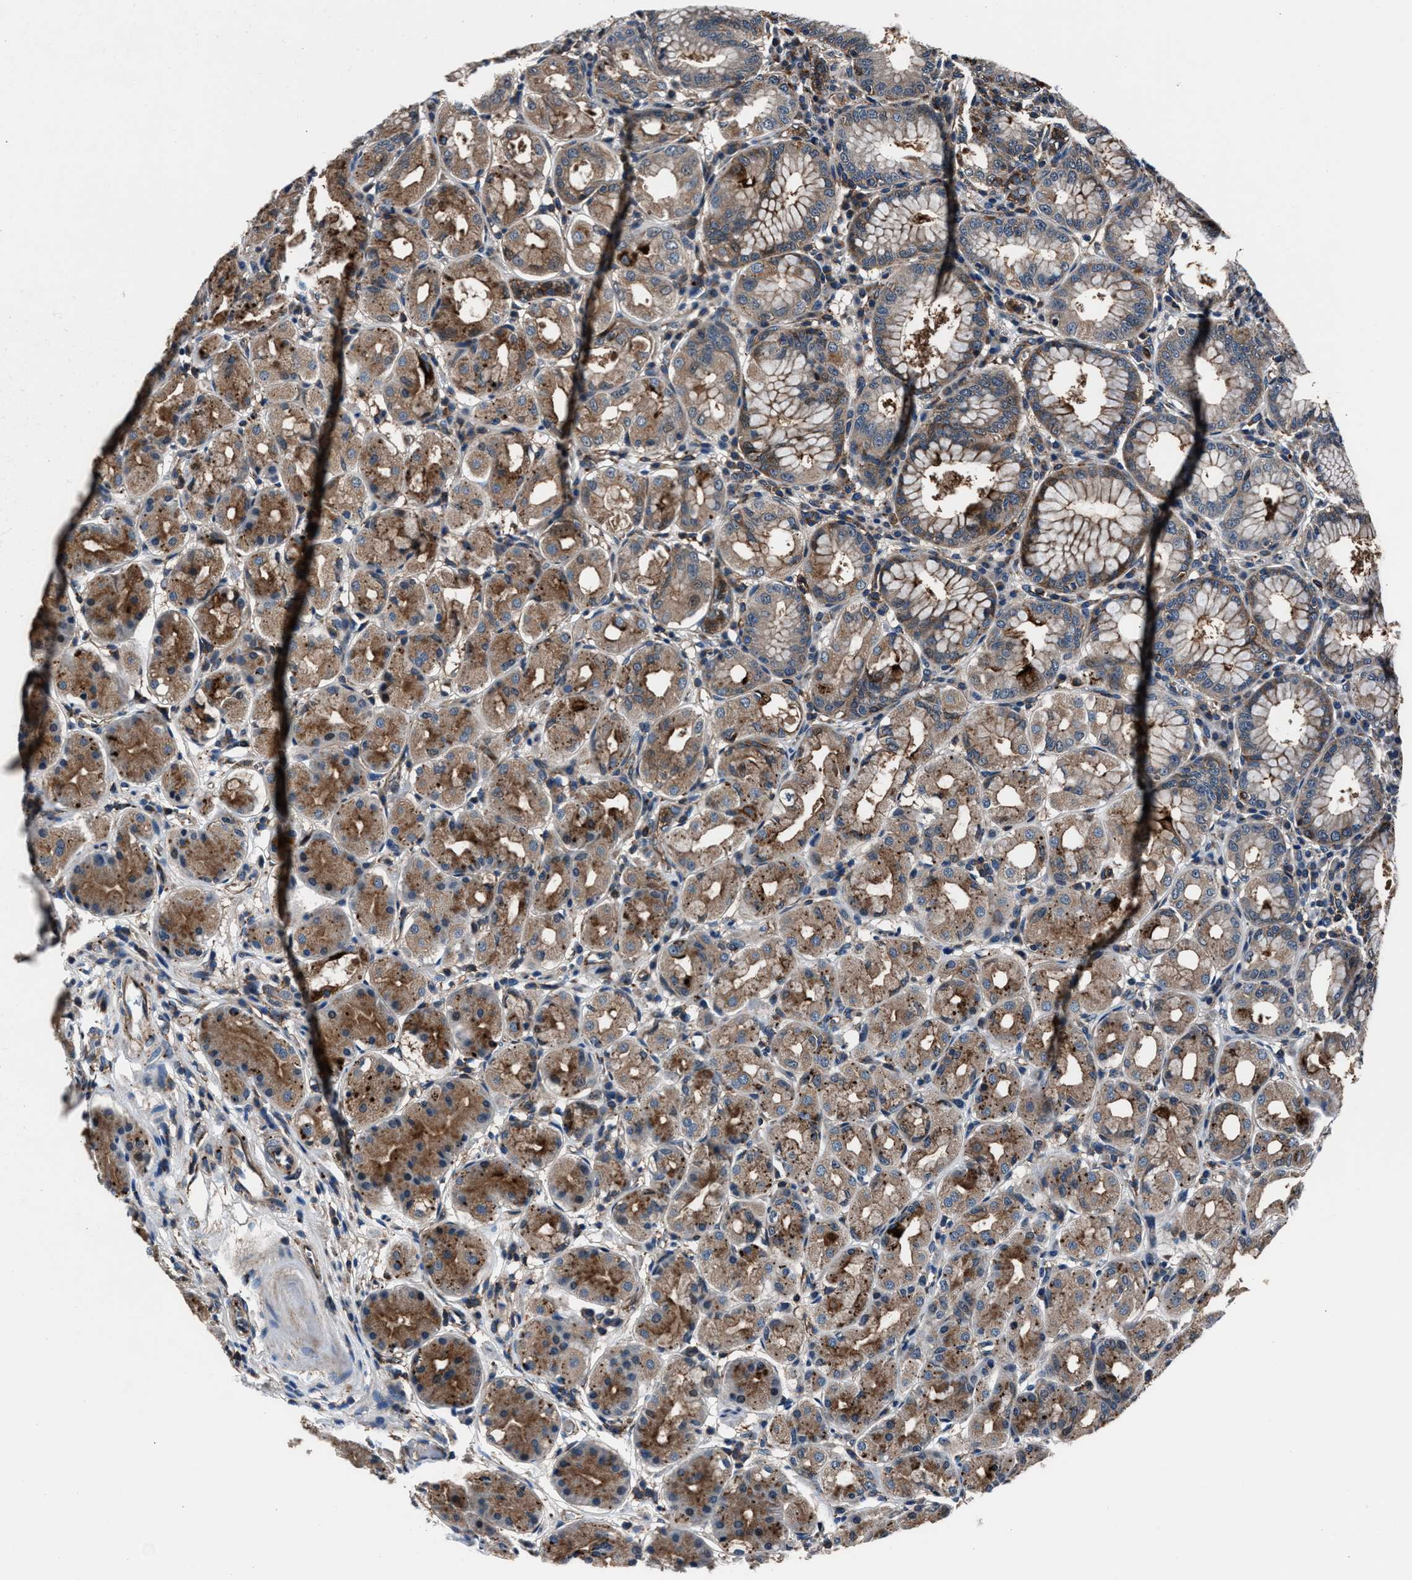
{"staining": {"intensity": "moderate", "quantity": "25%-75%", "location": "cytoplasmic/membranous"}, "tissue": "stomach", "cell_type": "Glandular cells", "image_type": "normal", "snomed": [{"axis": "morphology", "description": "Normal tissue, NOS"}, {"axis": "topography", "description": "Stomach"}, {"axis": "topography", "description": "Stomach, lower"}], "caption": "Moderate cytoplasmic/membranous protein positivity is identified in about 25%-75% of glandular cells in stomach. The staining was performed using DAB (3,3'-diaminobenzidine) to visualize the protein expression in brown, while the nuclei were stained in blue with hematoxylin (Magnification: 20x).", "gene": "MFSD11", "patient": {"sex": "female", "age": 56}}